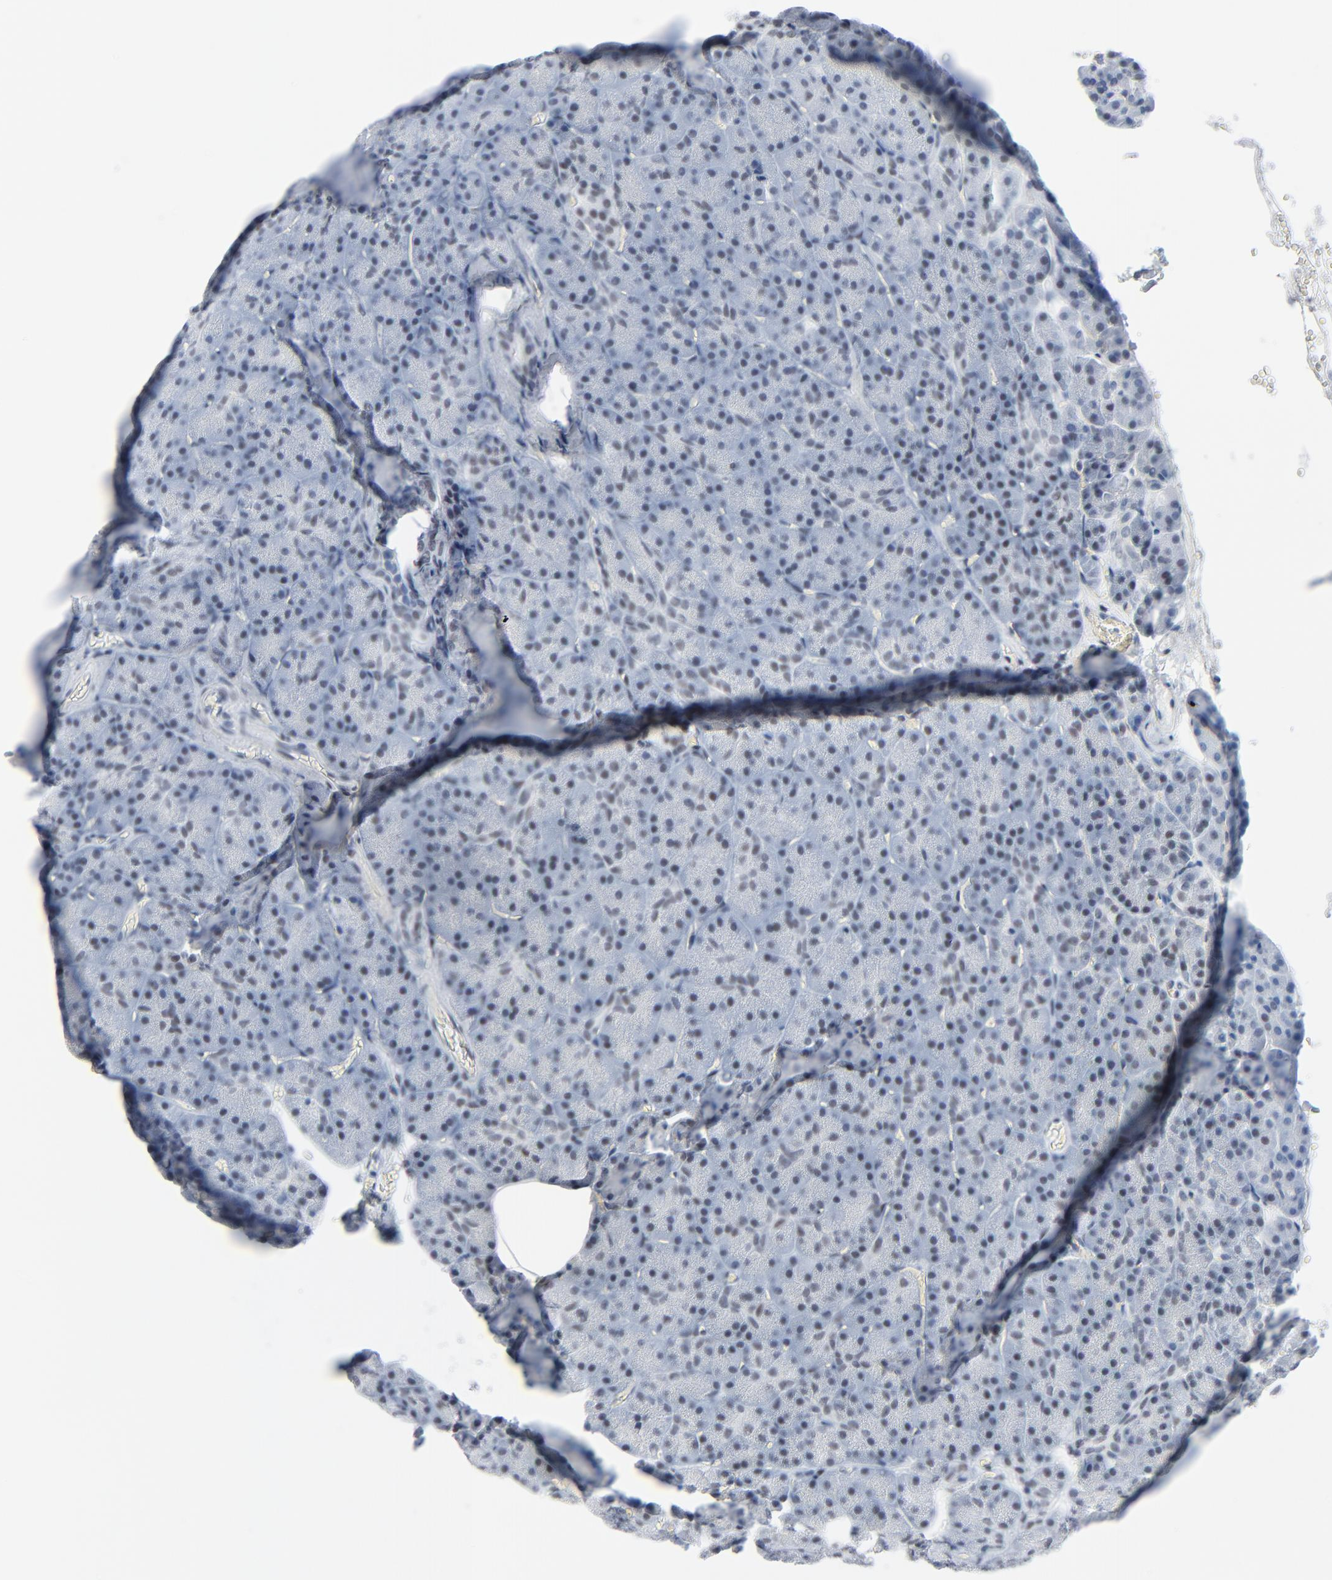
{"staining": {"intensity": "weak", "quantity": "25%-75%", "location": "nuclear"}, "tissue": "pancreas", "cell_type": "Exocrine glandular cells", "image_type": "normal", "snomed": [{"axis": "morphology", "description": "Normal tissue, NOS"}, {"axis": "topography", "description": "Pancreas"}], "caption": "Protein expression analysis of normal pancreas exhibits weak nuclear positivity in about 25%-75% of exocrine glandular cells. The staining was performed using DAB (3,3'-diaminobenzidine) to visualize the protein expression in brown, while the nuclei were stained in blue with hematoxylin (Magnification: 20x).", "gene": "SIRT1", "patient": {"sex": "female", "age": 35}}